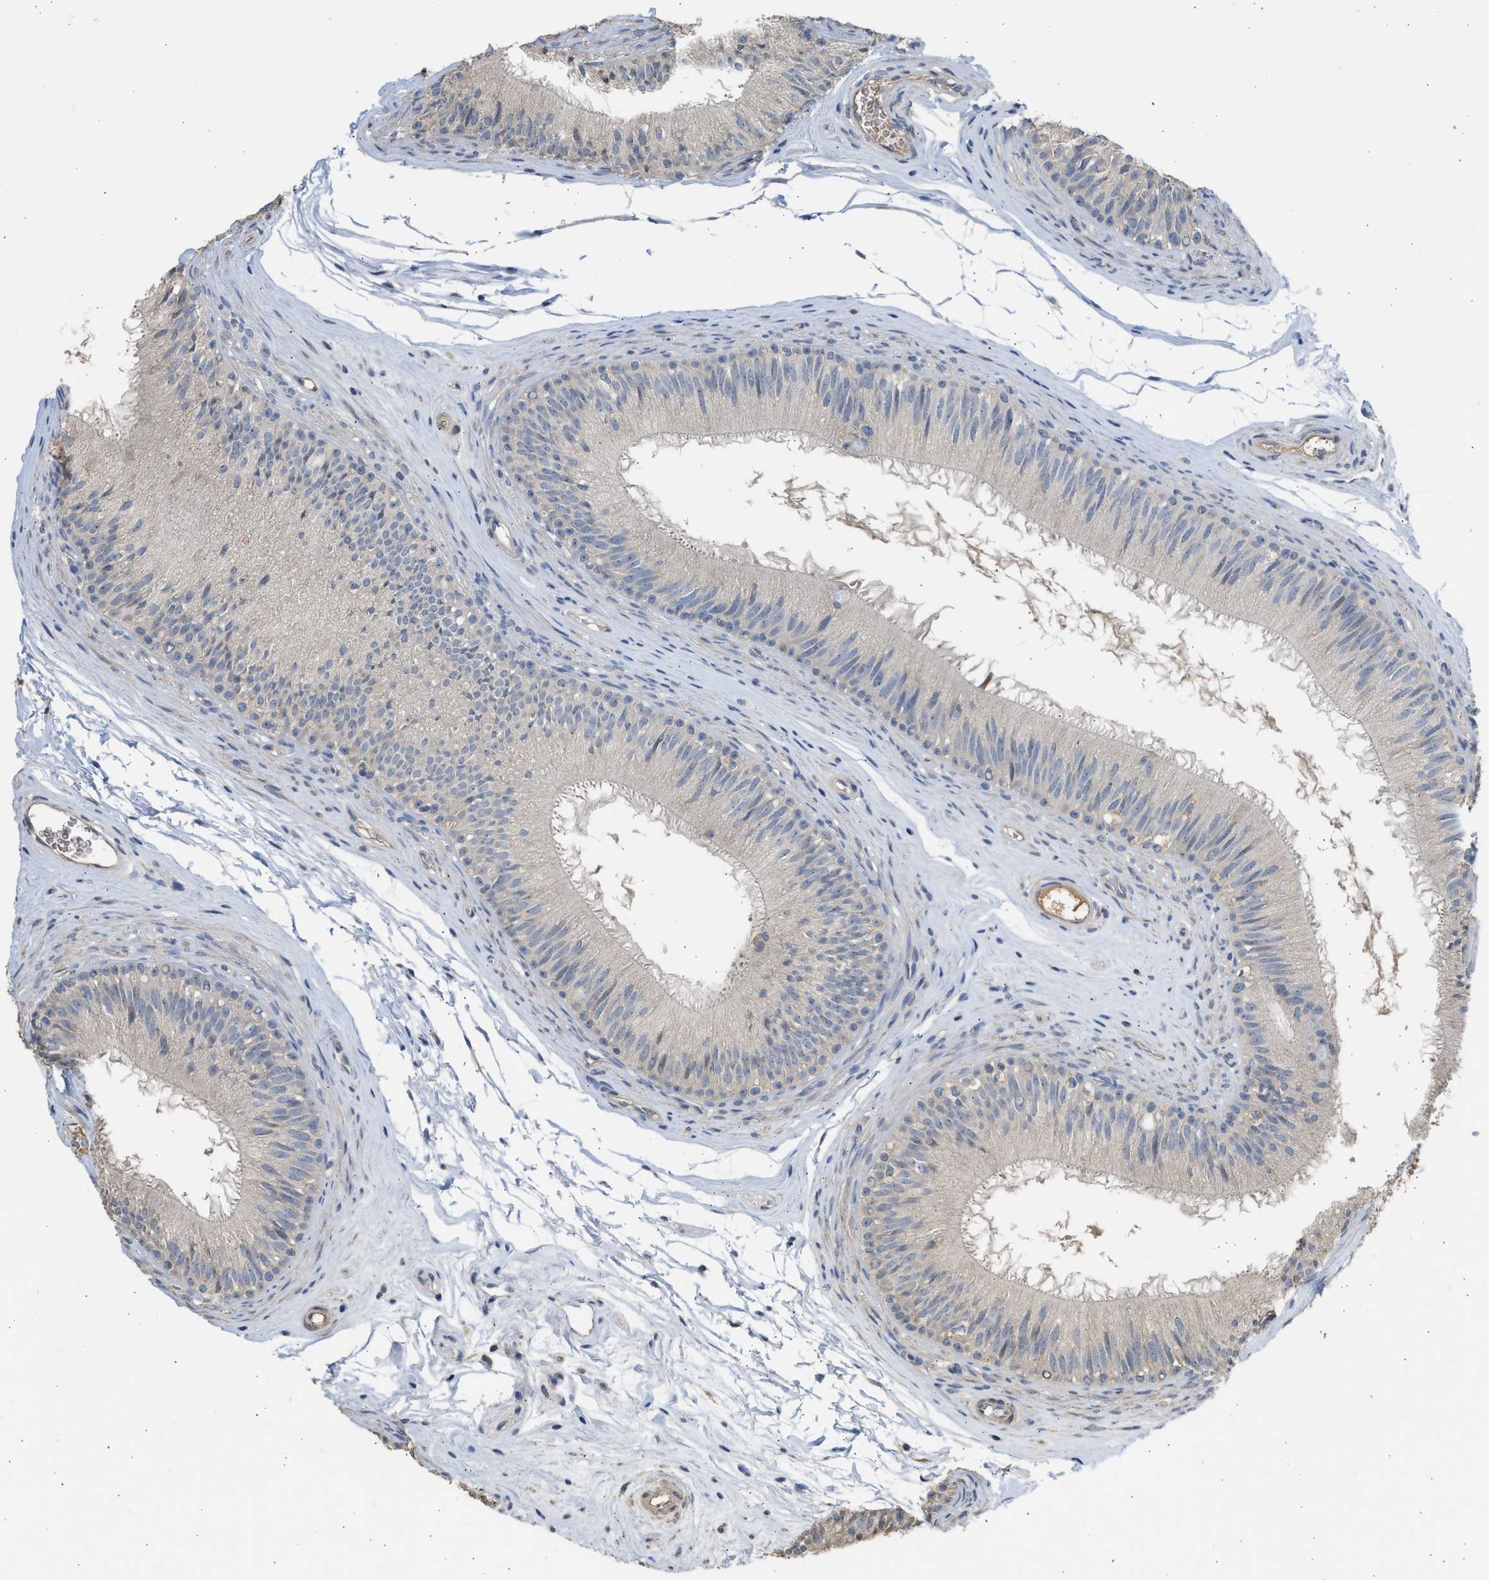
{"staining": {"intensity": "strong", "quantity": "25%-75%", "location": "cytoplasmic/membranous"}, "tissue": "epididymis", "cell_type": "Glandular cells", "image_type": "normal", "snomed": [{"axis": "morphology", "description": "Normal tissue, NOS"}, {"axis": "topography", "description": "Testis"}, {"axis": "topography", "description": "Epididymis"}], "caption": "Immunohistochemistry micrograph of unremarkable epididymis: human epididymis stained using immunohistochemistry reveals high levels of strong protein expression localized specifically in the cytoplasmic/membranous of glandular cells, appearing as a cytoplasmic/membranous brown color.", "gene": "SULT2A1", "patient": {"sex": "male", "age": 36}}